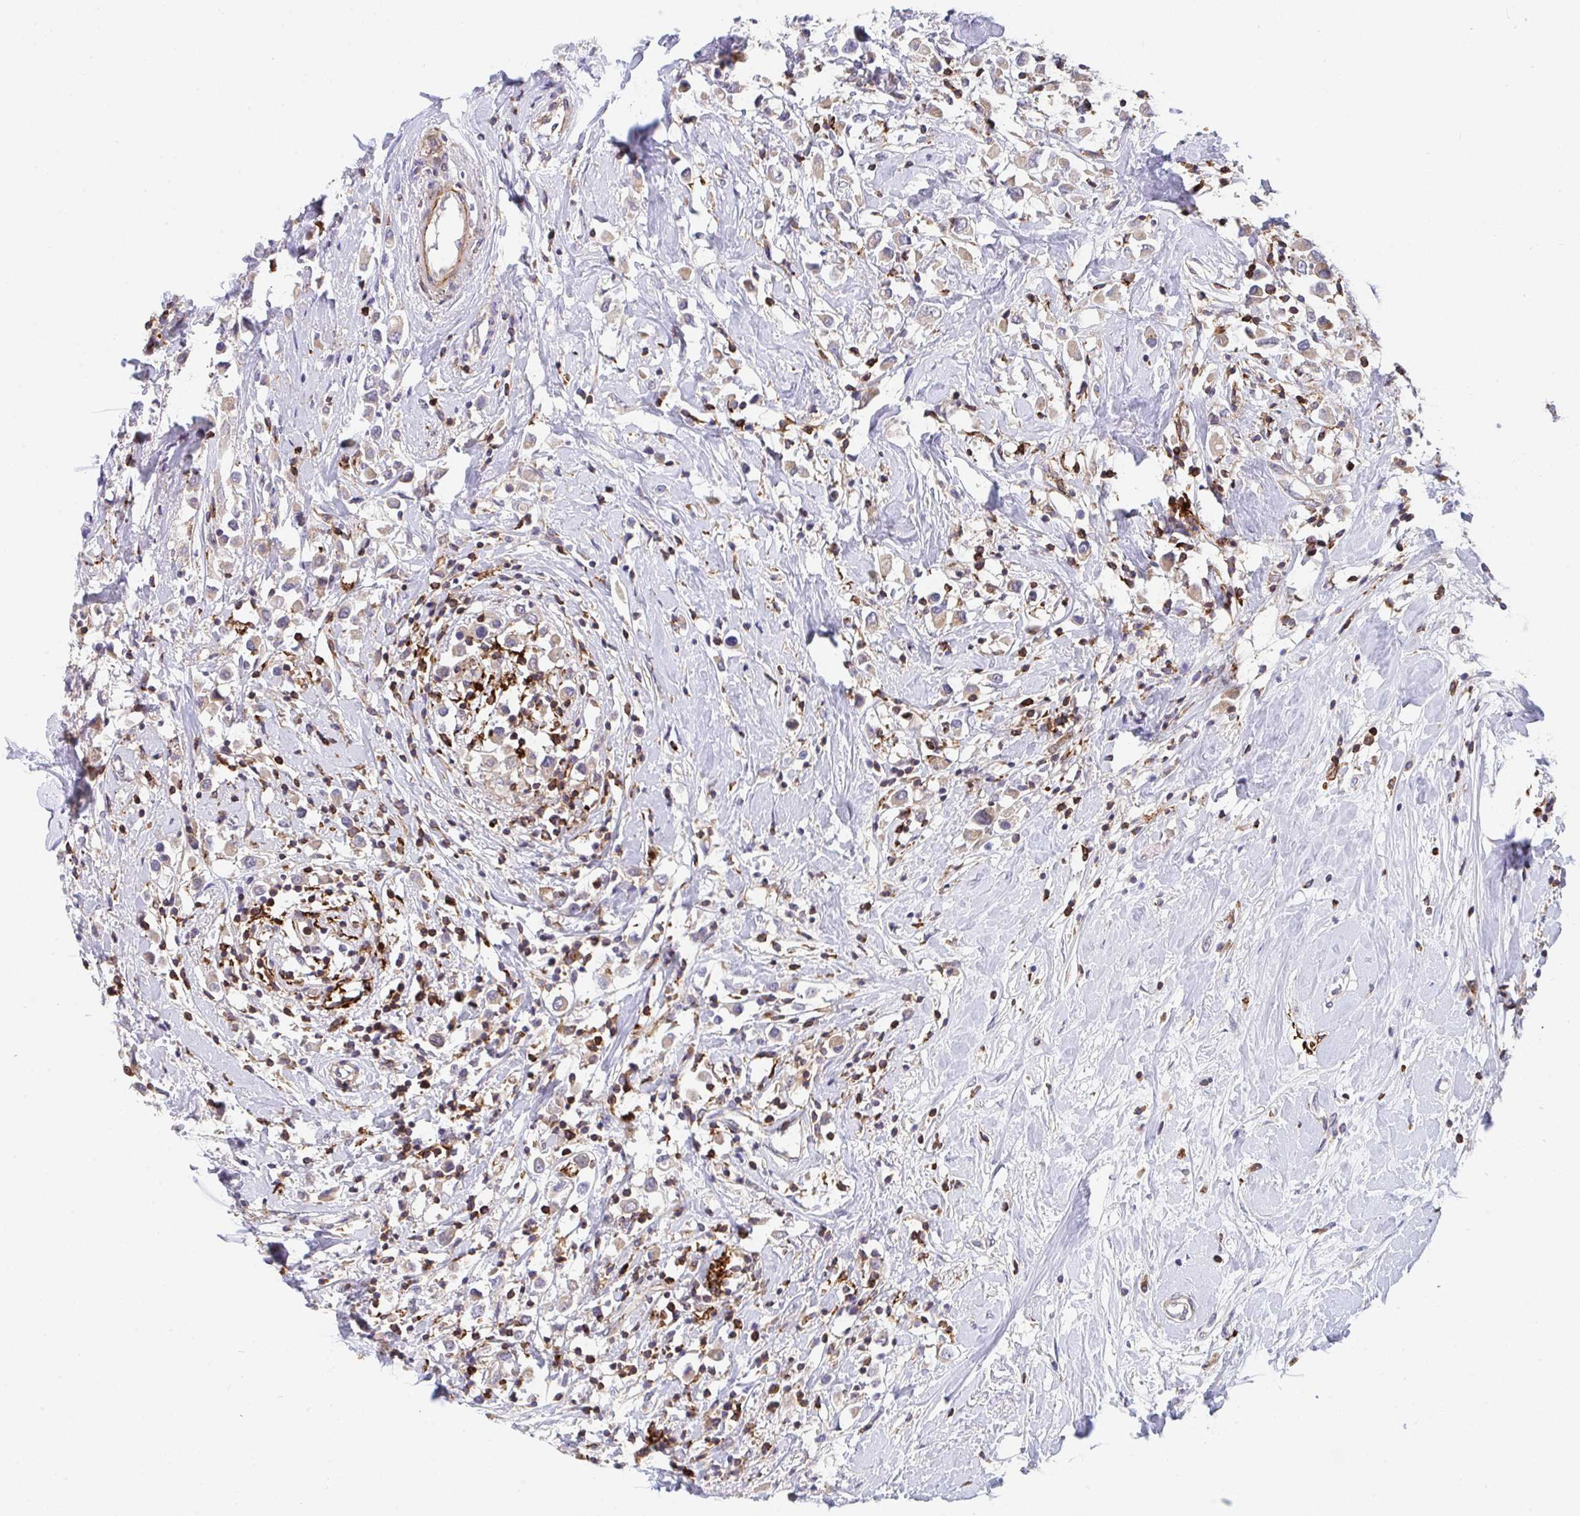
{"staining": {"intensity": "weak", "quantity": "25%-75%", "location": "cytoplasmic/membranous"}, "tissue": "breast cancer", "cell_type": "Tumor cells", "image_type": "cancer", "snomed": [{"axis": "morphology", "description": "Duct carcinoma"}, {"axis": "topography", "description": "Breast"}], "caption": "Tumor cells demonstrate low levels of weak cytoplasmic/membranous staining in about 25%-75% of cells in human intraductal carcinoma (breast).", "gene": "FRMD3", "patient": {"sex": "female", "age": 61}}